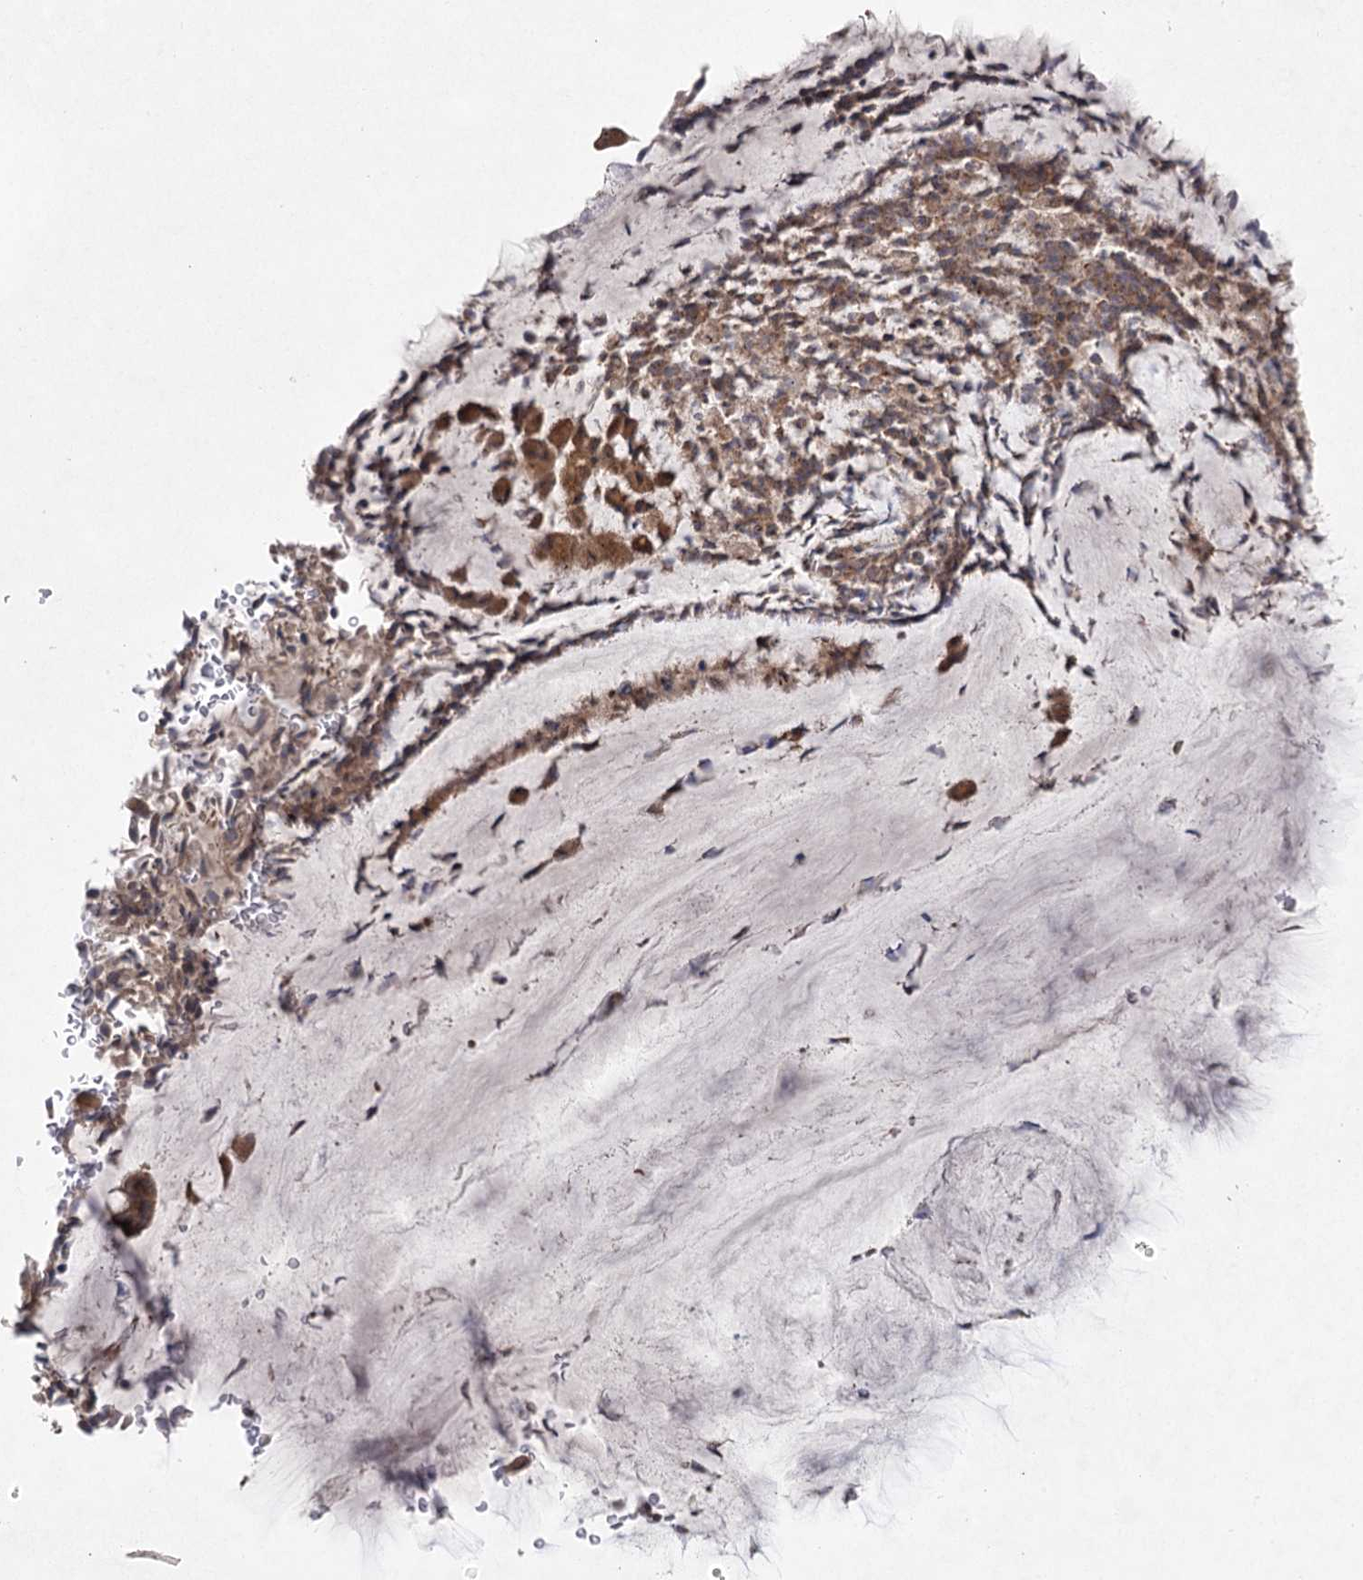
{"staining": {"intensity": "moderate", "quantity": ">75%", "location": "cytoplasmic/membranous"}, "tissue": "bronchus", "cell_type": "Respiratory epithelial cells", "image_type": "normal", "snomed": [{"axis": "morphology", "description": "Normal tissue, NOS"}, {"axis": "topography", "description": "Cartilage tissue"}, {"axis": "topography", "description": "Bronchus"}], "caption": "Moderate cytoplasmic/membranous positivity is identified in approximately >75% of respiratory epithelial cells in unremarkable bronchus. (Stains: DAB (3,3'-diaminobenzidine) in brown, nuclei in blue, Microscopy: brightfield microscopy at high magnification).", "gene": "EIF3A", "patient": {"sex": "female", "age": 73}}